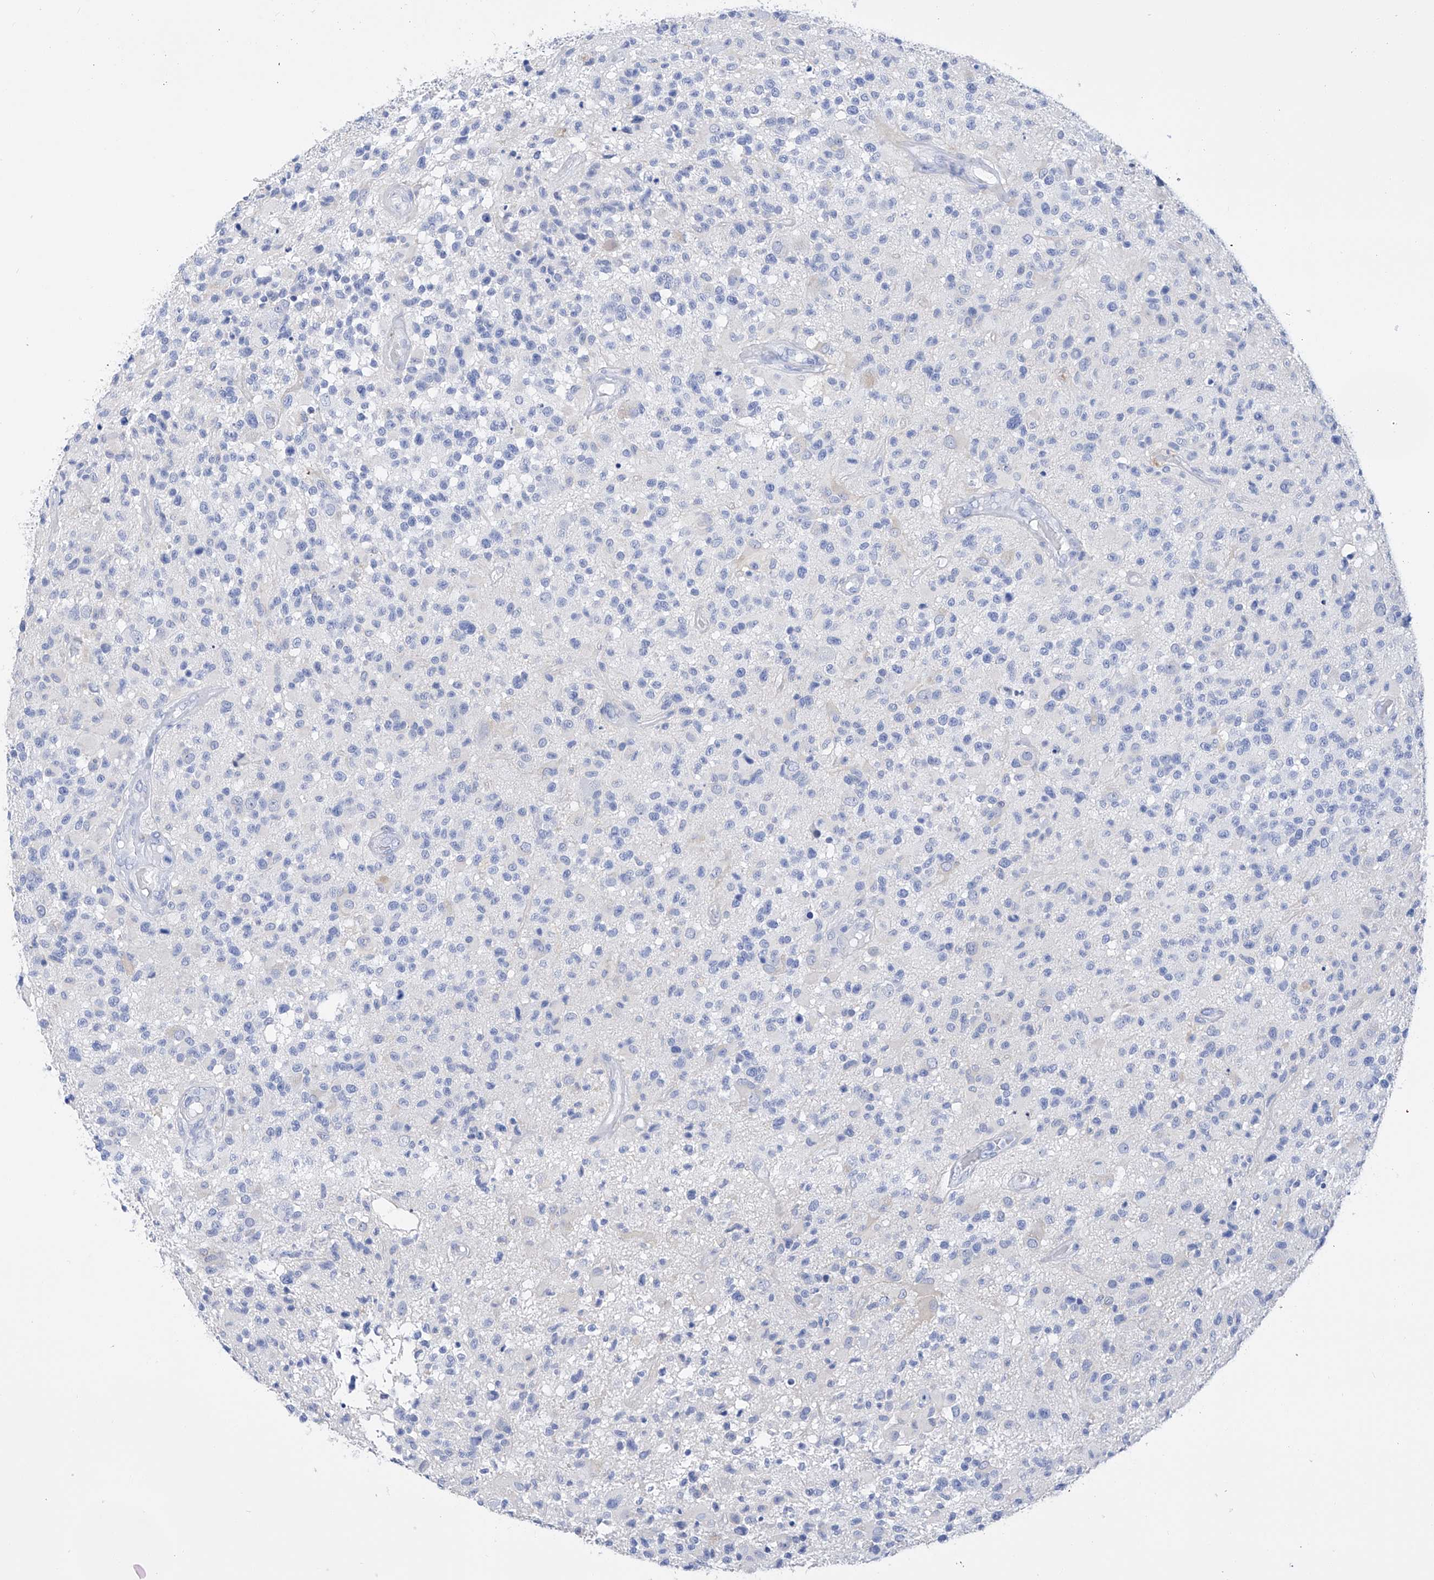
{"staining": {"intensity": "negative", "quantity": "none", "location": "none"}, "tissue": "glioma", "cell_type": "Tumor cells", "image_type": "cancer", "snomed": [{"axis": "morphology", "description": "Glioma, malignant, High grade"}, {"axis": "morphology", "description": "Glioblastoma, NOS"}, {"axis": "topography", "description": "Brain"}], "caption": "Immunohistochemistry micrograph of neoplastic tissue: malignant glioma (high-grade) stained with DAB (3,3'-diaminobenzidine) shows no significant protein staining in tumor cells.", "gene": "FLG", "patient": {"sex": "male", "age": 60}}